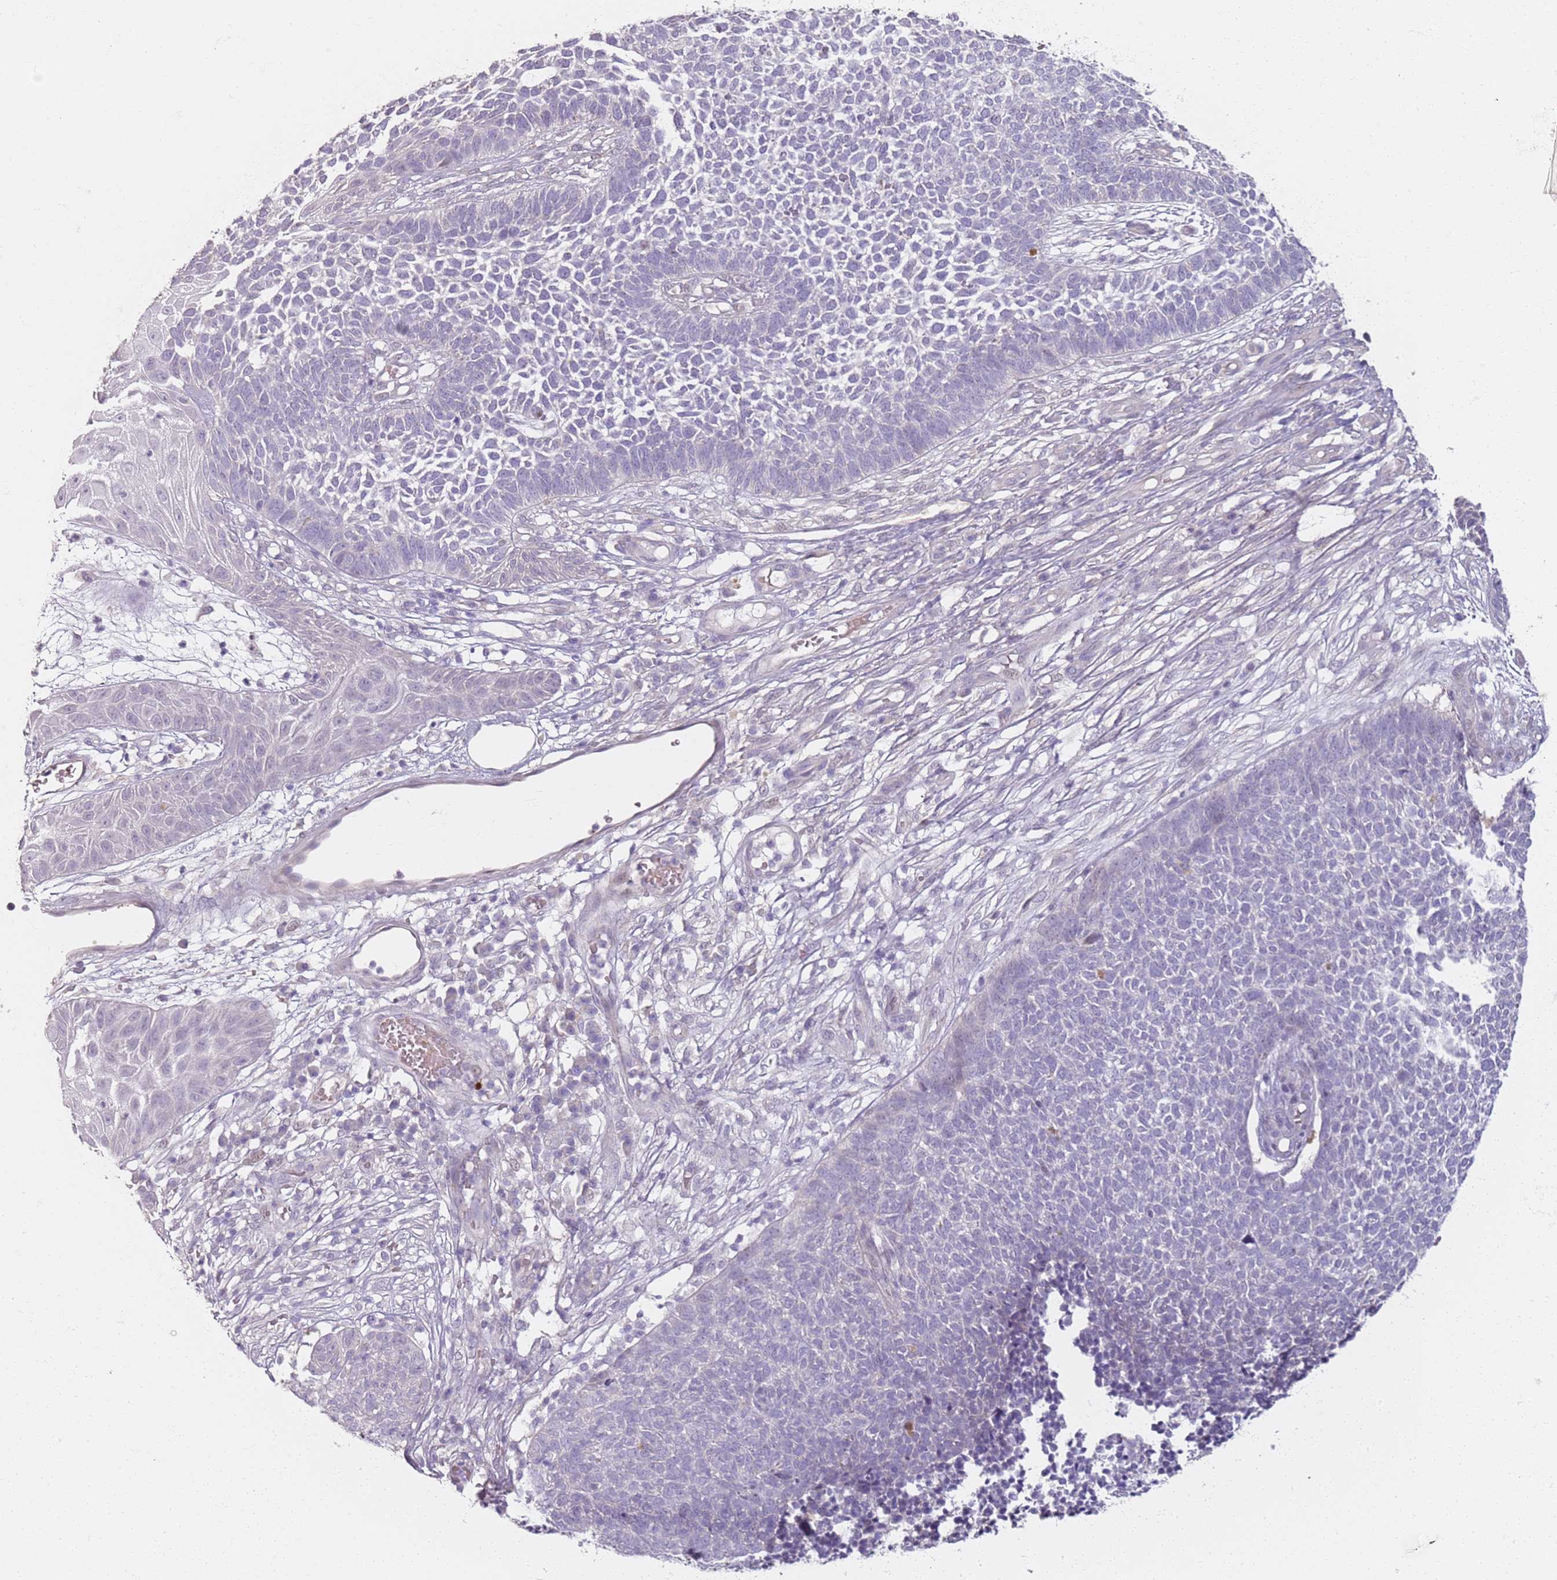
{"staining": {"intensity": "negative", "quantity": "none", "location": "none"}, "tissue": "skin cancer", "cell_type": "Tumor cells", "image_type": "cancer", "snomed": [{"axis": "morphology", "description": "Basal cell carcinoma"}, {"axis": "topography", "description": "Skin"}], "caption": "The photomicrograph exhibits no significant staining in tumor cells of skin cancer. Nuclei are stained in blue.", "gene": "CD40LG", "patient": {"sex": "female", "age": 84}}